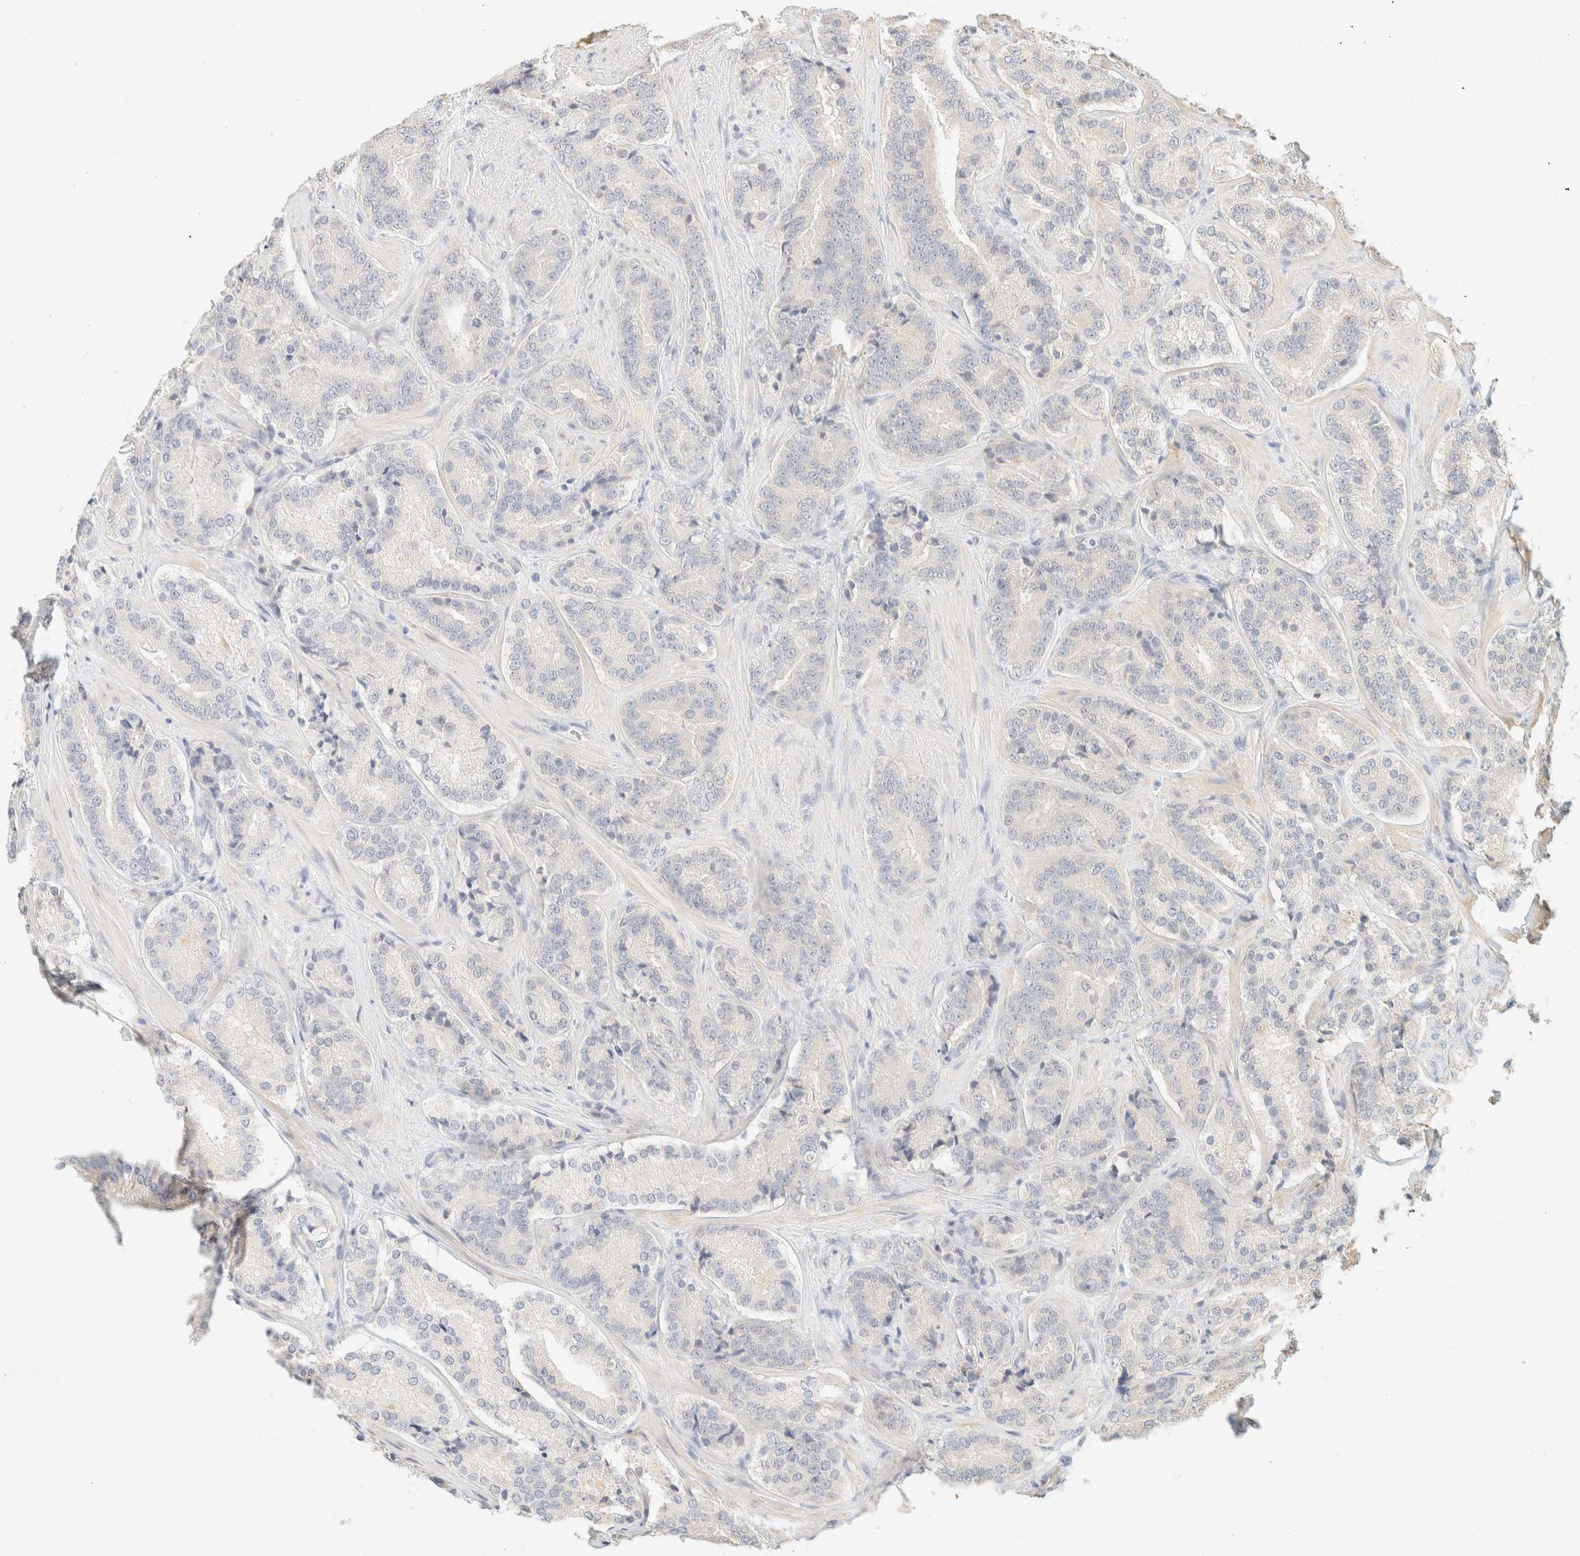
{"staining": {"intensity": "negative", "quantity": "none", "location": "none"}, "tissue": "prostate cancer", "cell_type": "Tumor cells", "image_type": "cancer", "snomed": [{"axis": "morphology", "description": "Adenocarcinoma, High grade"}, {"axis": "topography", "description": "Prostate"}], "caption": "The photomicrograph shows no significant expression in tumor cells of prostate high-grade adenocarcinoma.", "gene": "TIMD4", "patient": {"sex": "male", "age": 60}}